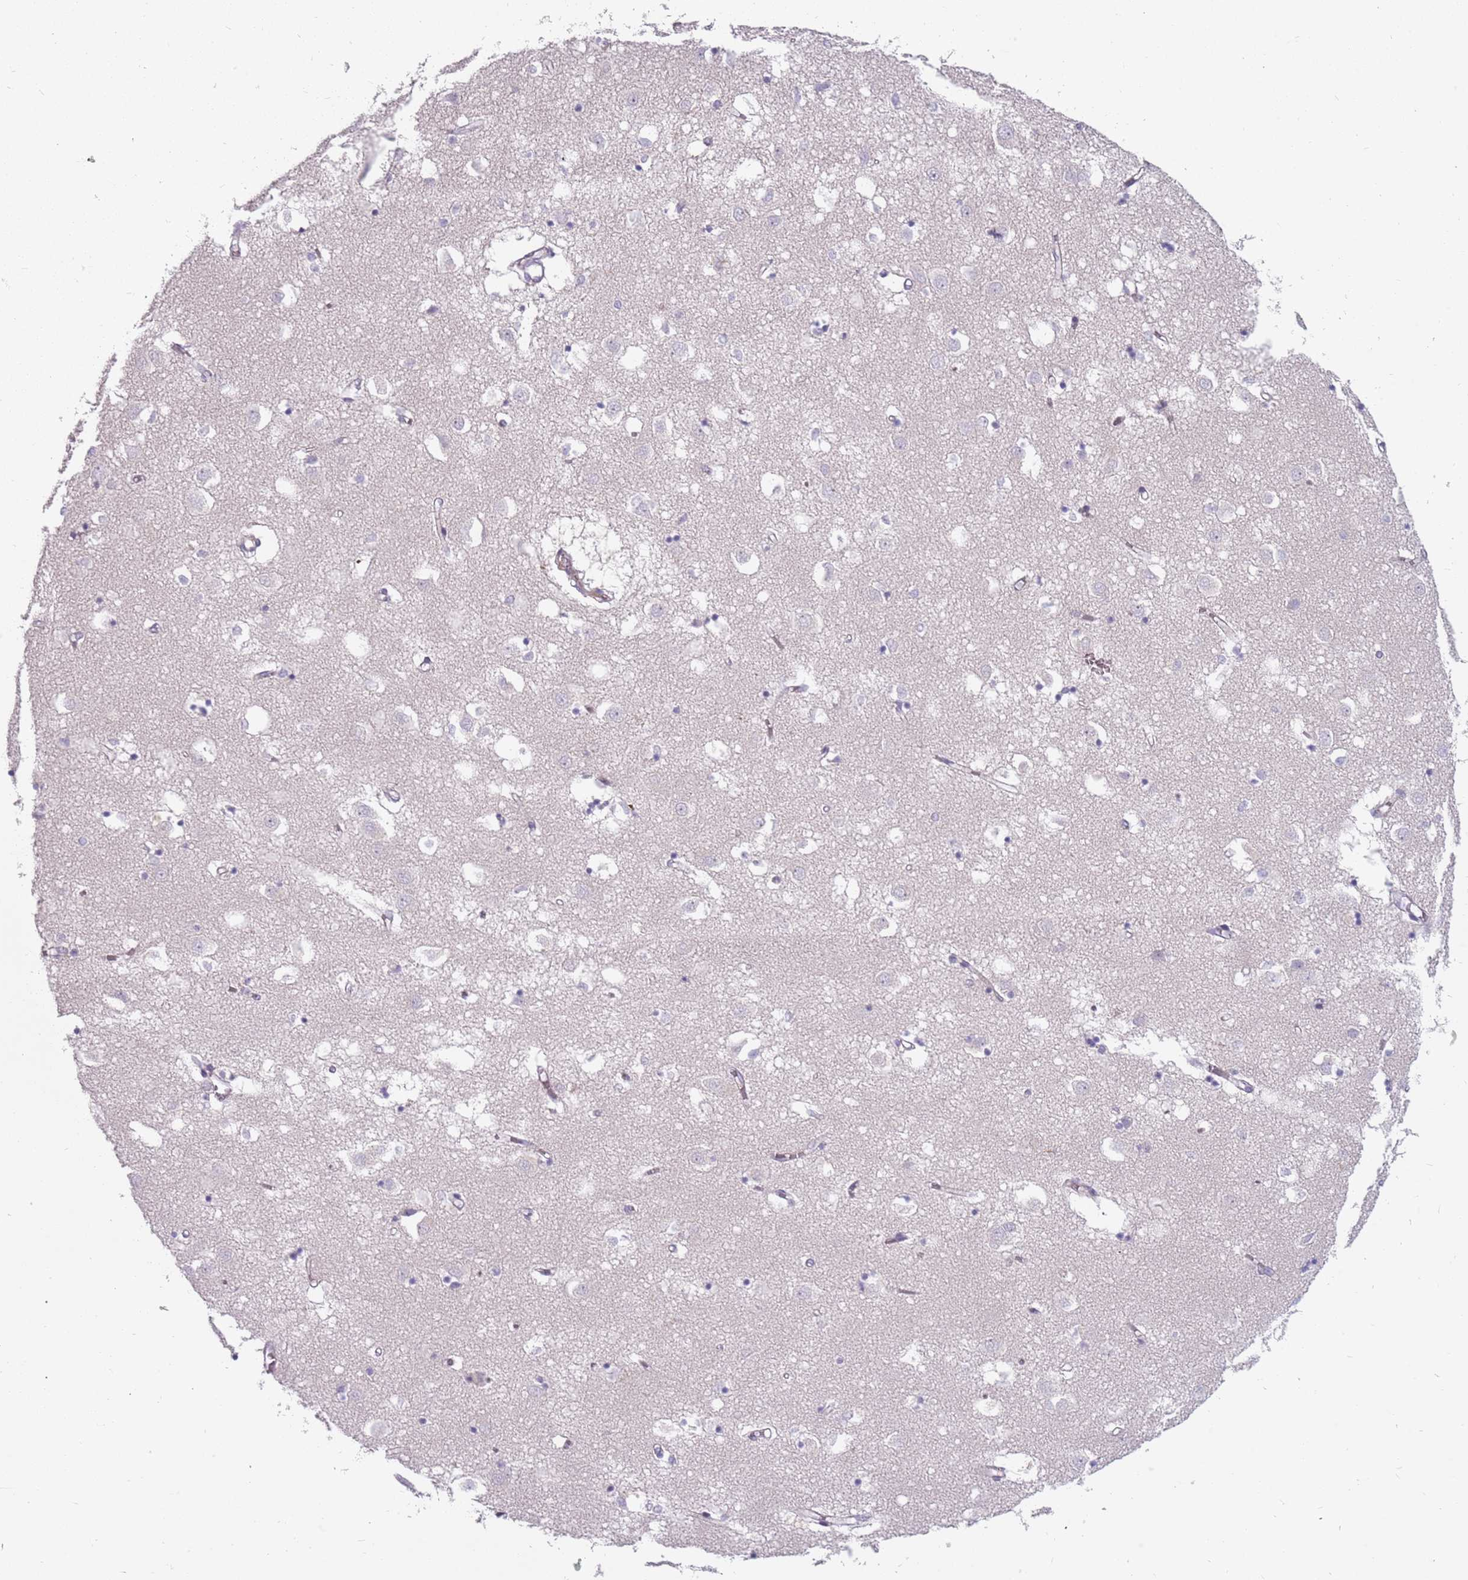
{"staining": {"intensity": "negative", "quantity": "none", "location": "none"}, "tissue": "caudate", "cell_type": "Glial cells", "image_type": "normal", "snomed": [{"axis": "morphology", "description": "Normal tissue, NOS"}, {"axis": "topography", "description": "Lateral ventricle wall"}], "caption": "This is an IHC histopathology image of normal human caudate. There is no expression in glial cells.", "gene": "DDX4", "patient": {"sex": "male", "age": 70}}